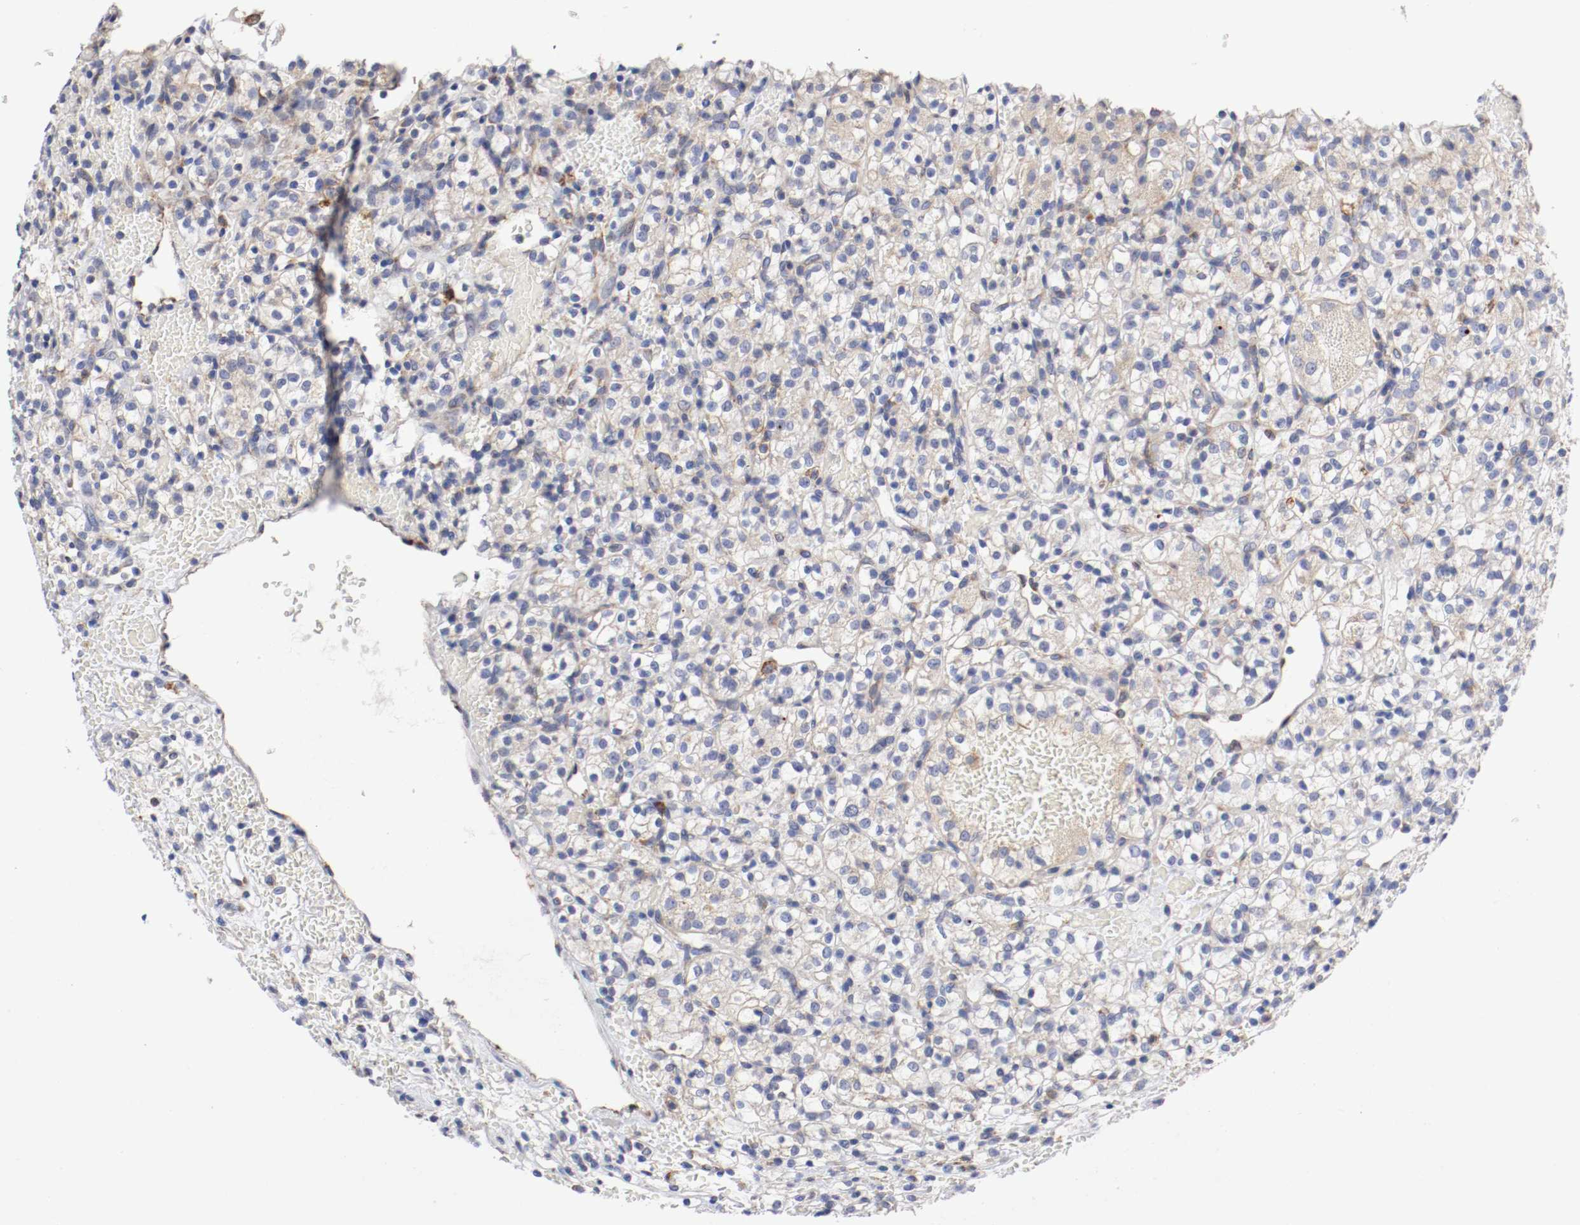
{"staining": {"intensity": "weak", "quantity": "<25%", "location": "cytoplasmic/membranous"}, "tissue": "renal cancer", "cell_type": "Tumor cells", "image_type": "cancer", "snomed": [{"axis": "morphology", "description": "Adenocarcinoma, NOS"}, {"axis": "topography", "description": "Kidney"}], "caption": "The histopathology image demonstrates no significant positivity in tumor cells of renal cancer.", "gene": "TRAF2", "patient": {"sex": "female", "age": 60}}